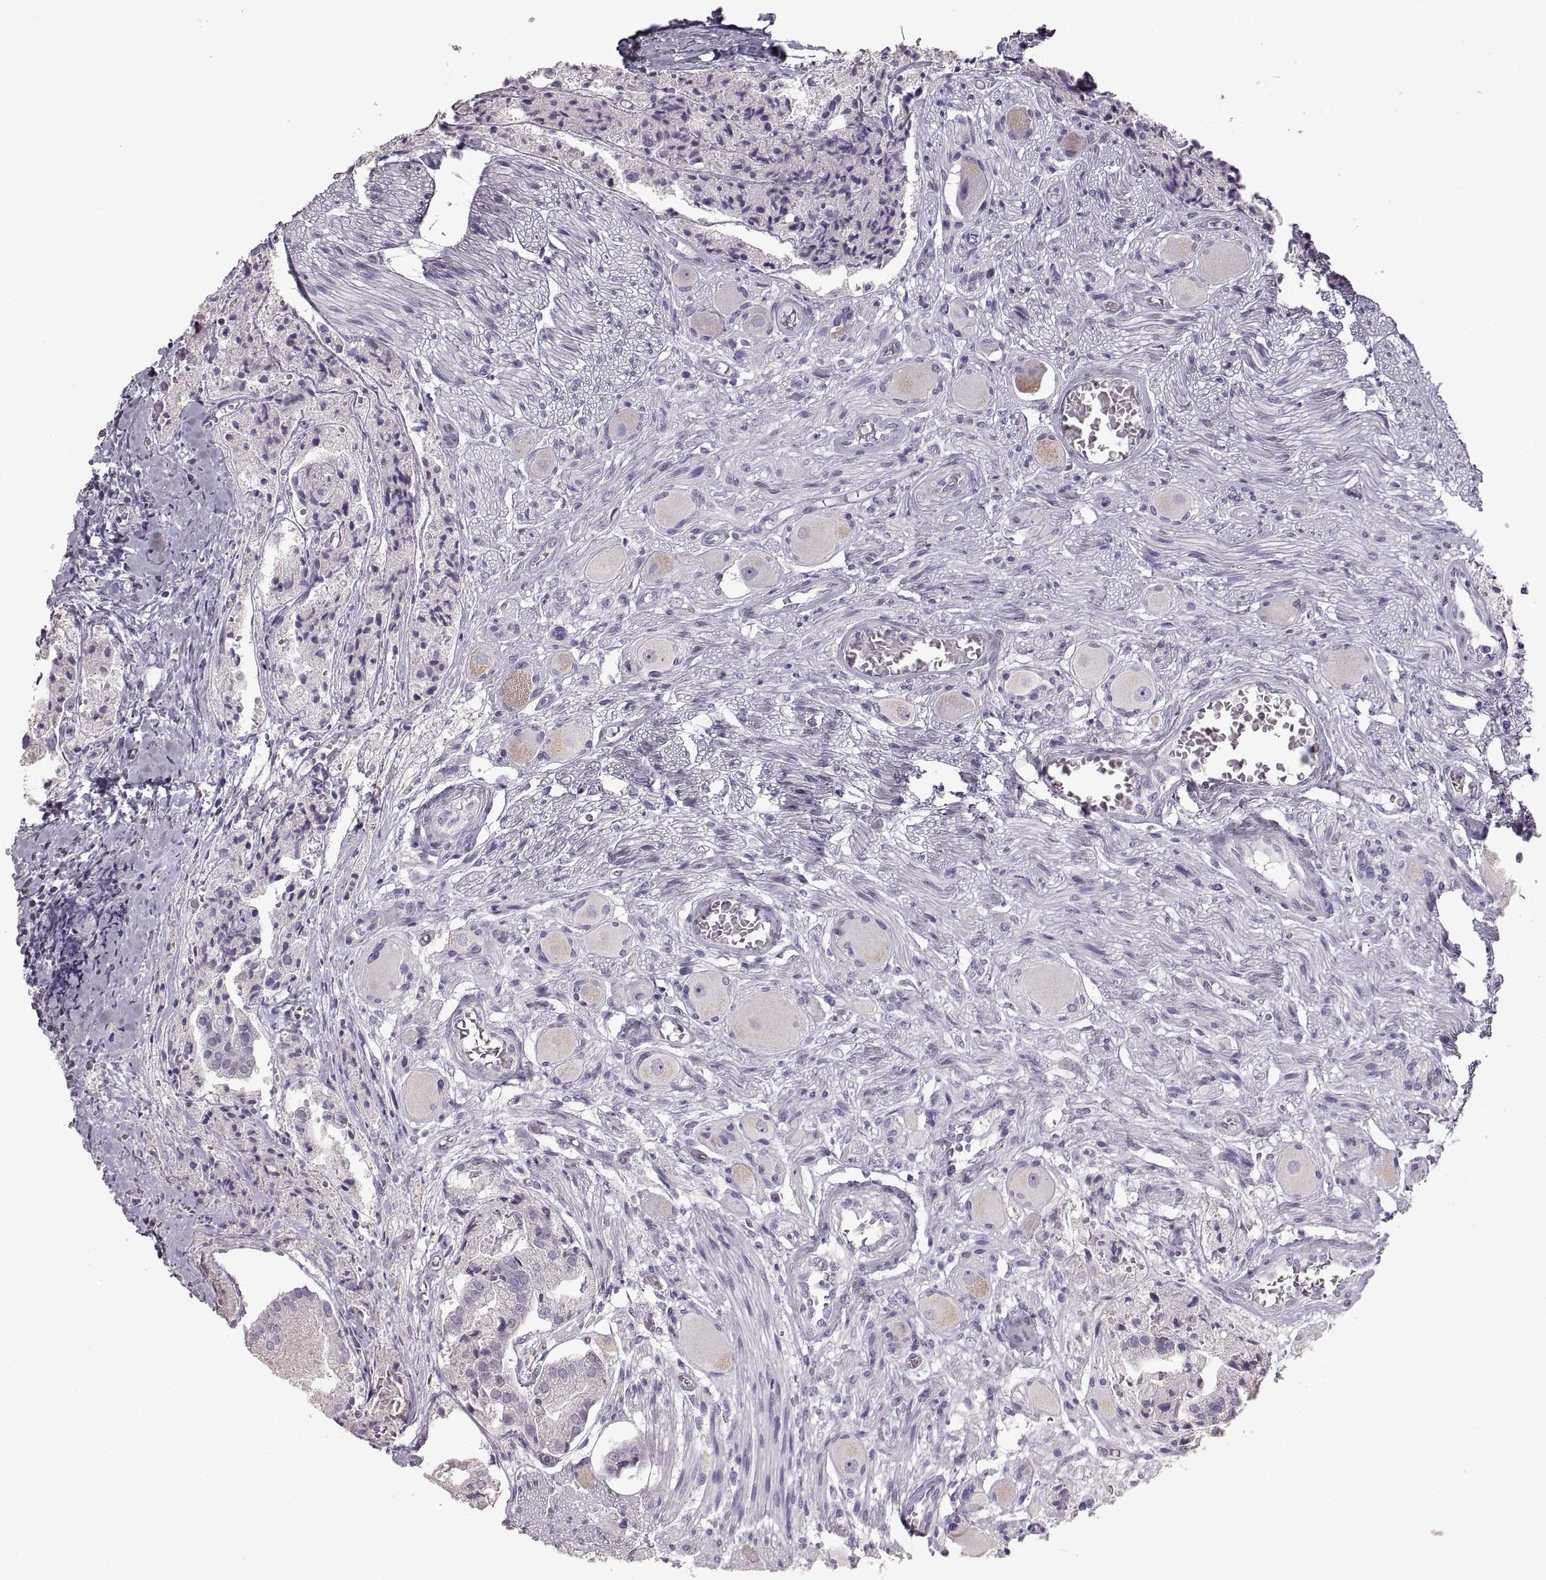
{"staining": {"intensity": "negative", "quantity": "none", "location": "none"}, "tissue": "prostate cancer", "cell_type": "Tumor cells", "image_type": "cancer", "snomed": [{"axis": "morphology", "description": "Adenocarcinoma, NOS"}, {"axis": "topography", "description": "Prostate and seminal vesicle, NOS"}, {"axis": "topography", "description": "Prostate"}], "caption": "DAB immunohistochemical staining of prostate adenocarcinoma demonstrates no significant staining in tumor cells.", "gene": "ZP3", "patient": {"sex": "male", "age": 44}}